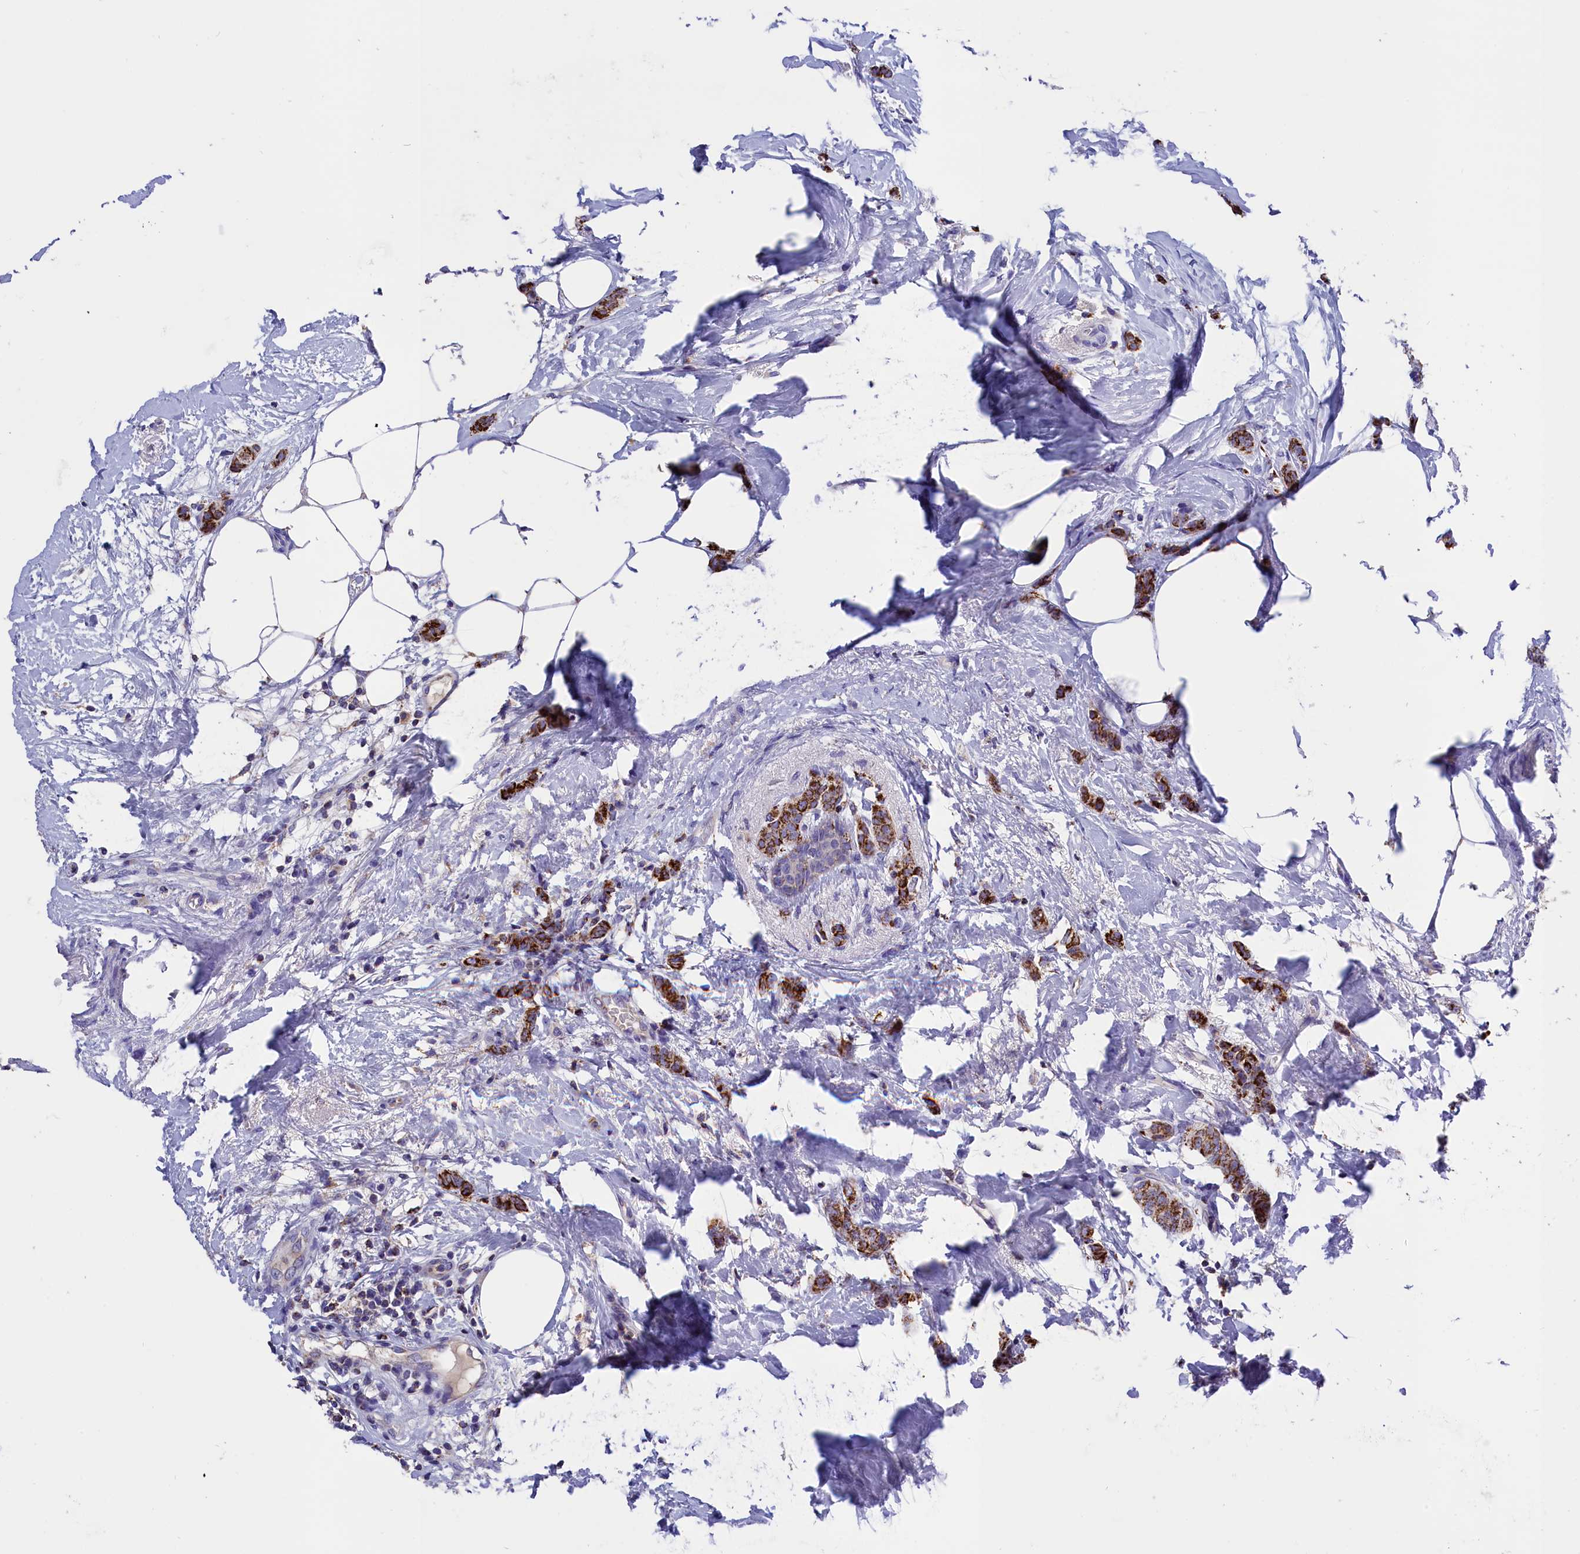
{"staining": {"intensity": "strong", "quantity": ">75%", "location": "cytoplasmic/membranous"}, "tissue": "breast cancer", "cell_type": "Tumor cells", "image_type": "cancer", "snomed": [{"axis": "morphology", "description": "Duct carcinoma"}, {"axis": "topography", "description": "Breast"}], "caption": "Immunohistochemical staining of human breast infiltrating ductal carcinoma shows high levels of strong cytoplasmic/membranous staining in approximately >75% of tumor cells. (DAB (3,3'-diaminobenzidine) IHC with brightfield microscopy, high magnification).", "gene": "ABAT", "patient": {"sex": "female", "age": 72}}